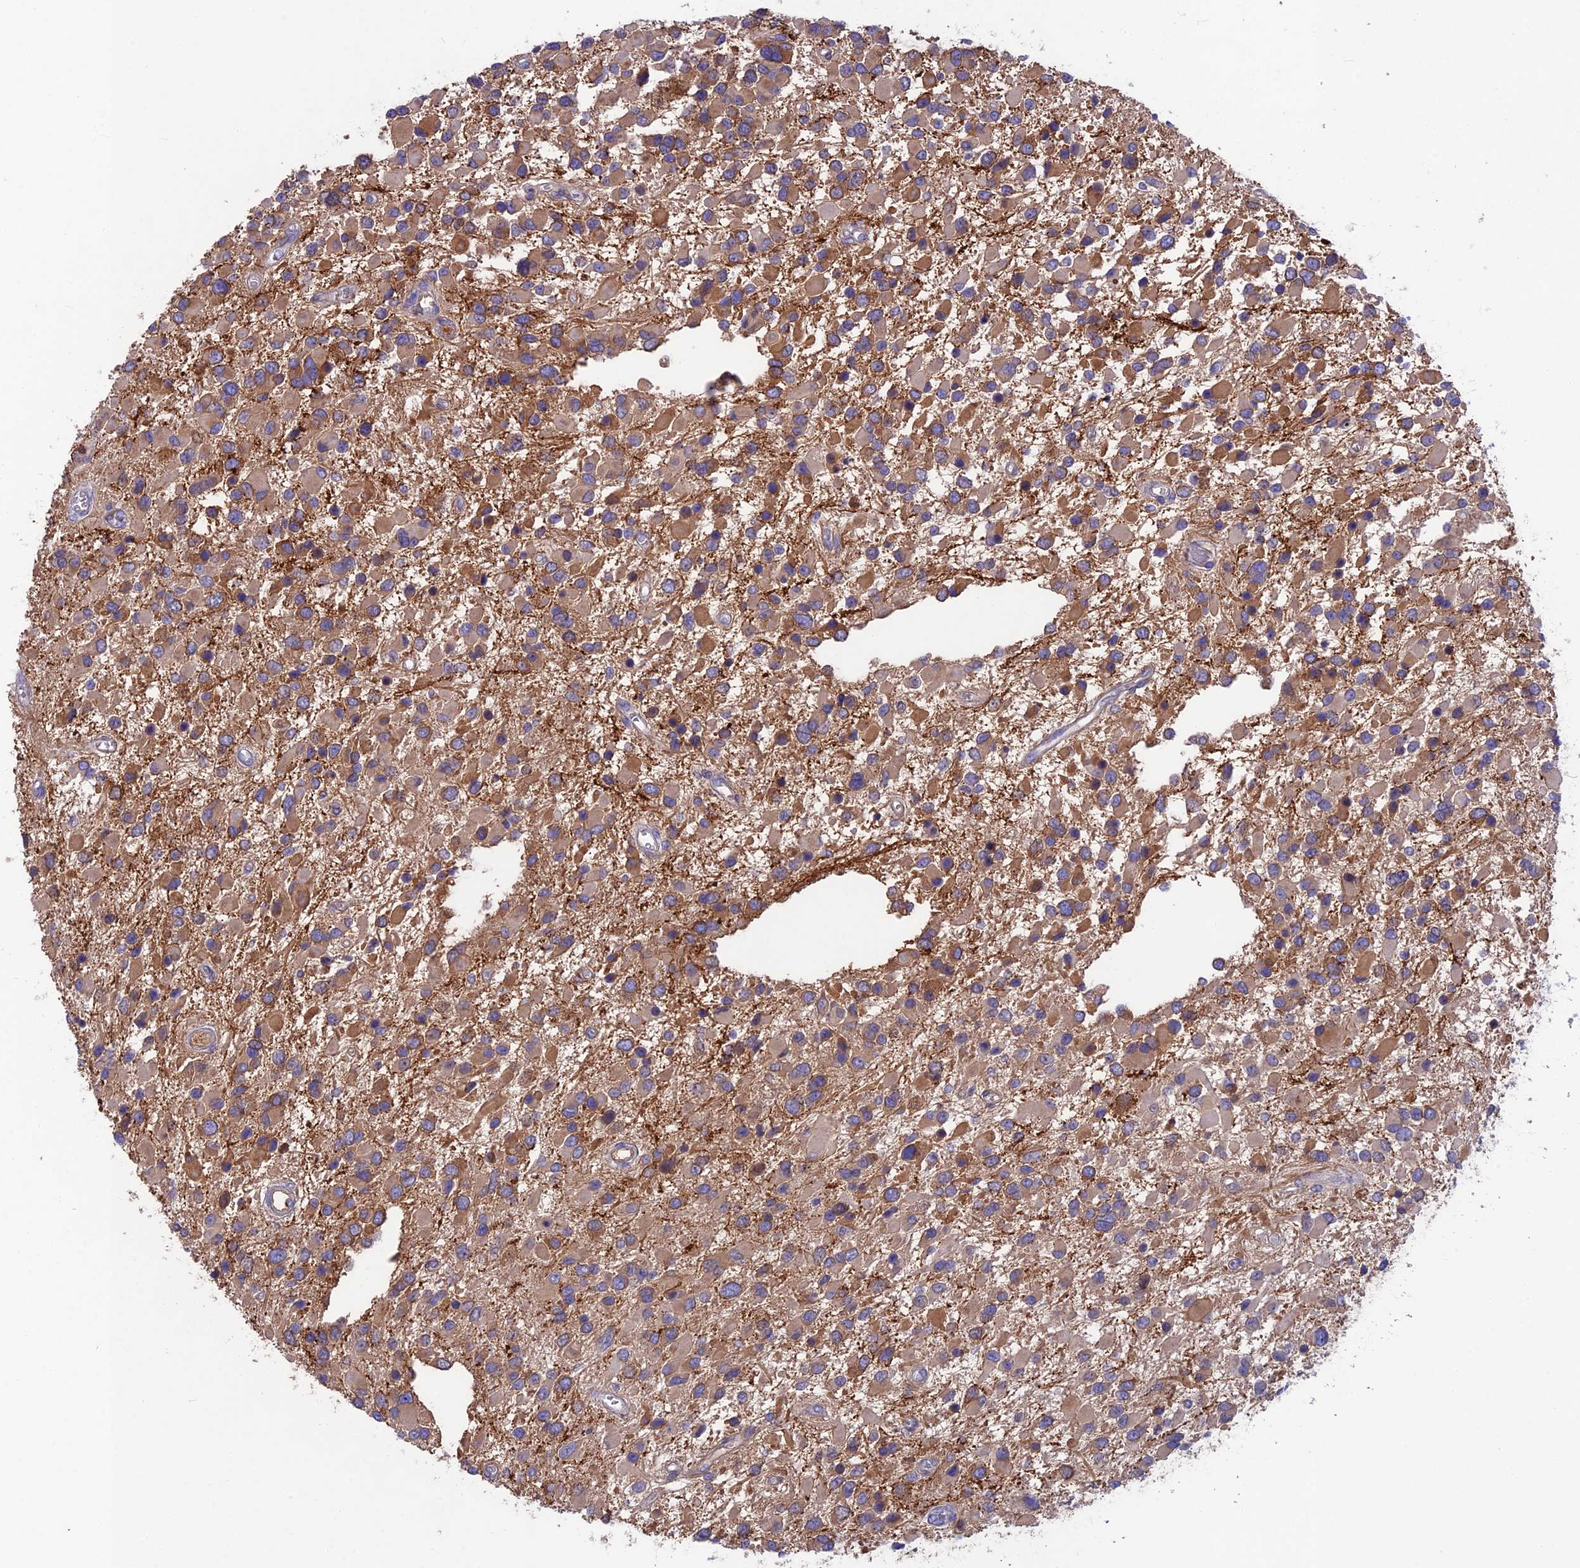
{"staining": {"intensity": "moderate", "quantity": "25%-75%", "location": "cytoplasmic/membranous"}, "tissue": "glioma", "cell_type": "Tumor cells", "image_type": "cancer", "snomed": [{"axis": "morphology", "description": "Glioma, malignant, High grade"}, {"axis": "topography", "description": "Brain"}], "caption": "Human high-grade glioma (malignant) stained for a protein (brown) demonstrates moderate cytoplasmic/membranous positive positivity in about 25%-75% of tumor cells.", "gene": "SNAP91", "patient": {"sex": "male", "age": 53}}